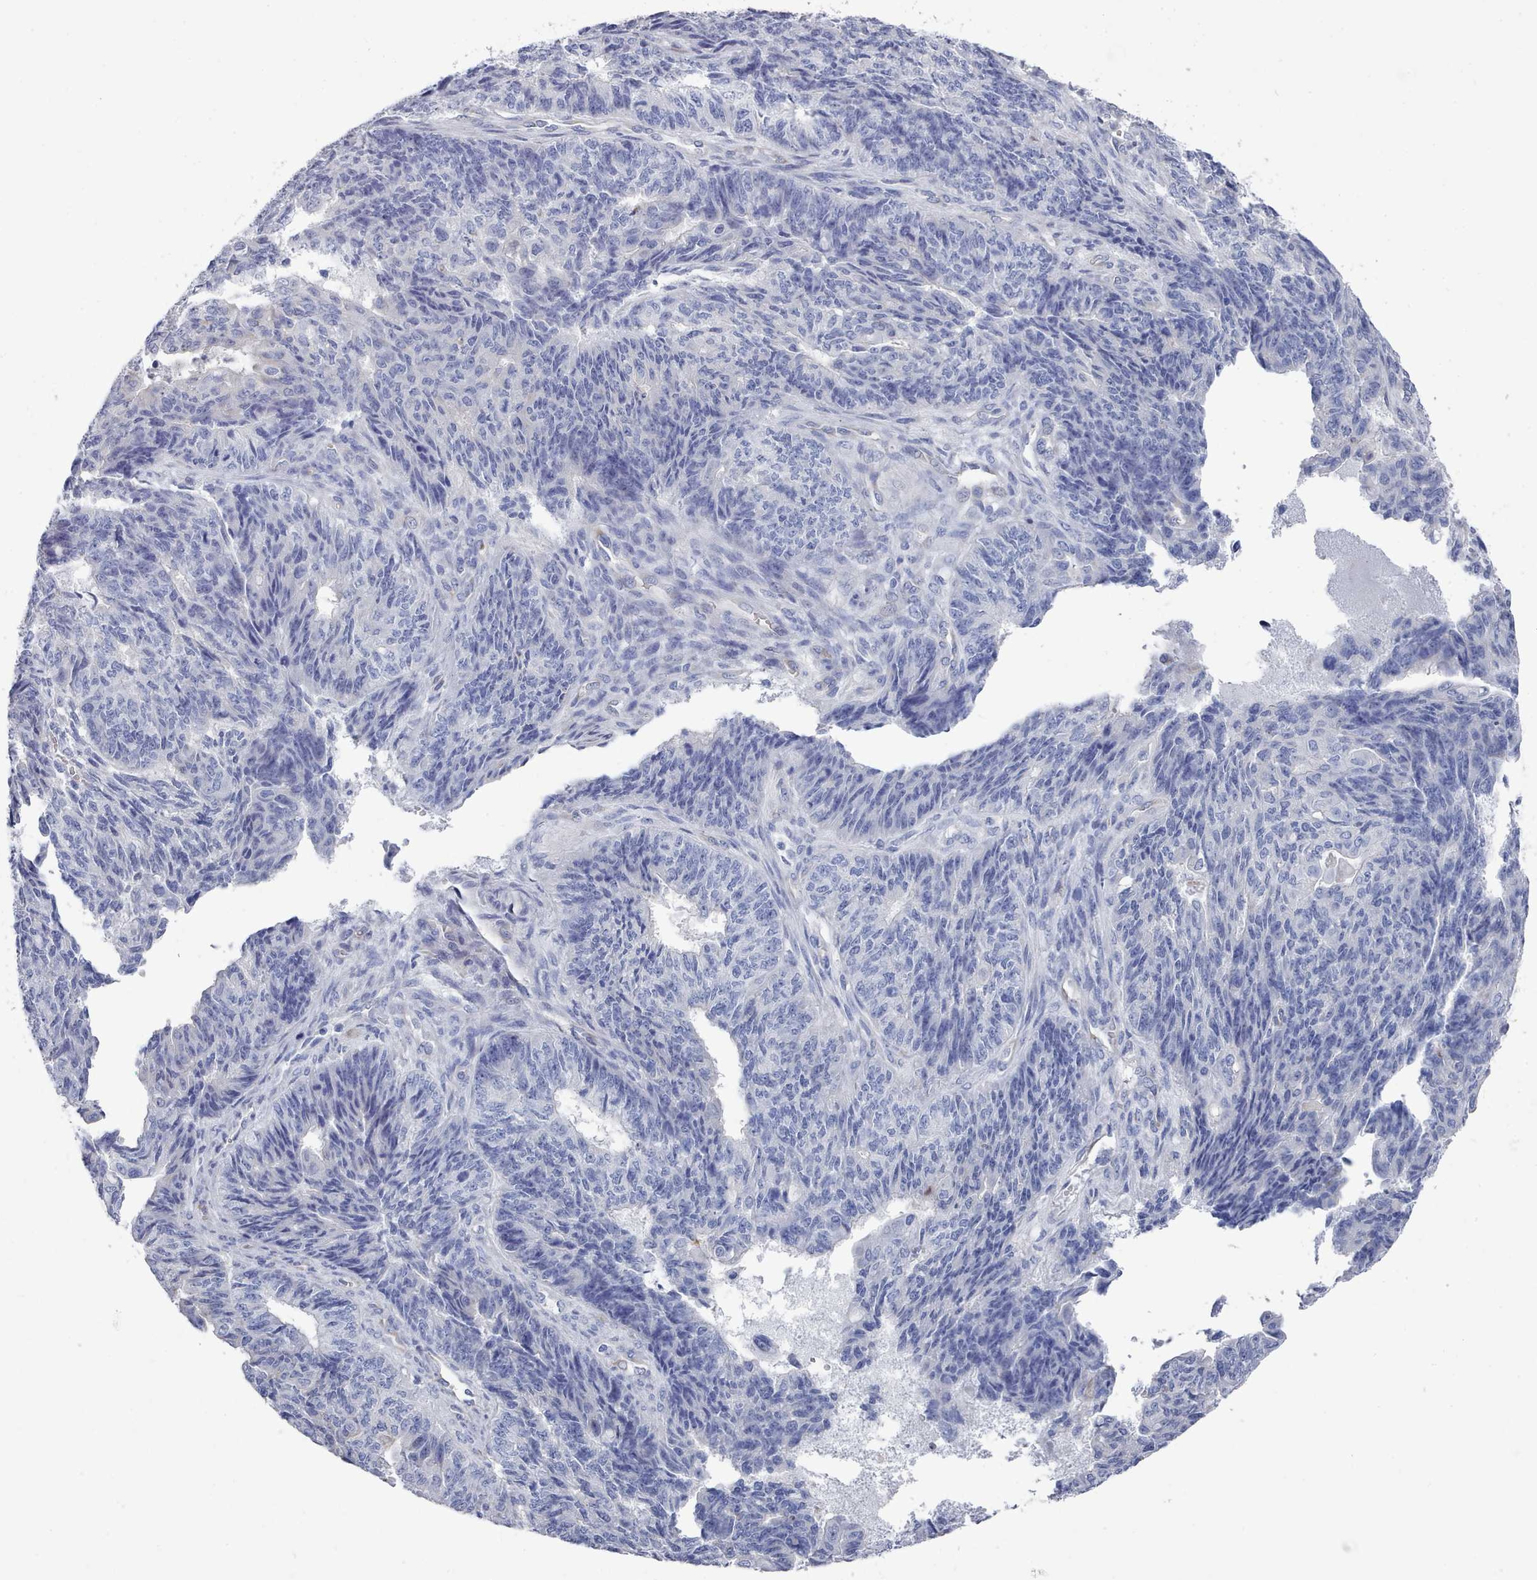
{"staining": {"intensity": "negative", "quantity": "none", "location": "none"}, "tissue": "endometrial cancer", "cell_type": "Tumor cells", "image_type": "cancer", "snomed": [{"axis": "morphology", "description": "Adenocarcinoma, NOS"}, {"axis": "topography", "description": "Endometrium"}], "caption": "Image shows no protein staining in tumor cells of endometrial cancer tissue.", "gene": "PDE4C", "patient": {"sex": "female", "age": 32}}